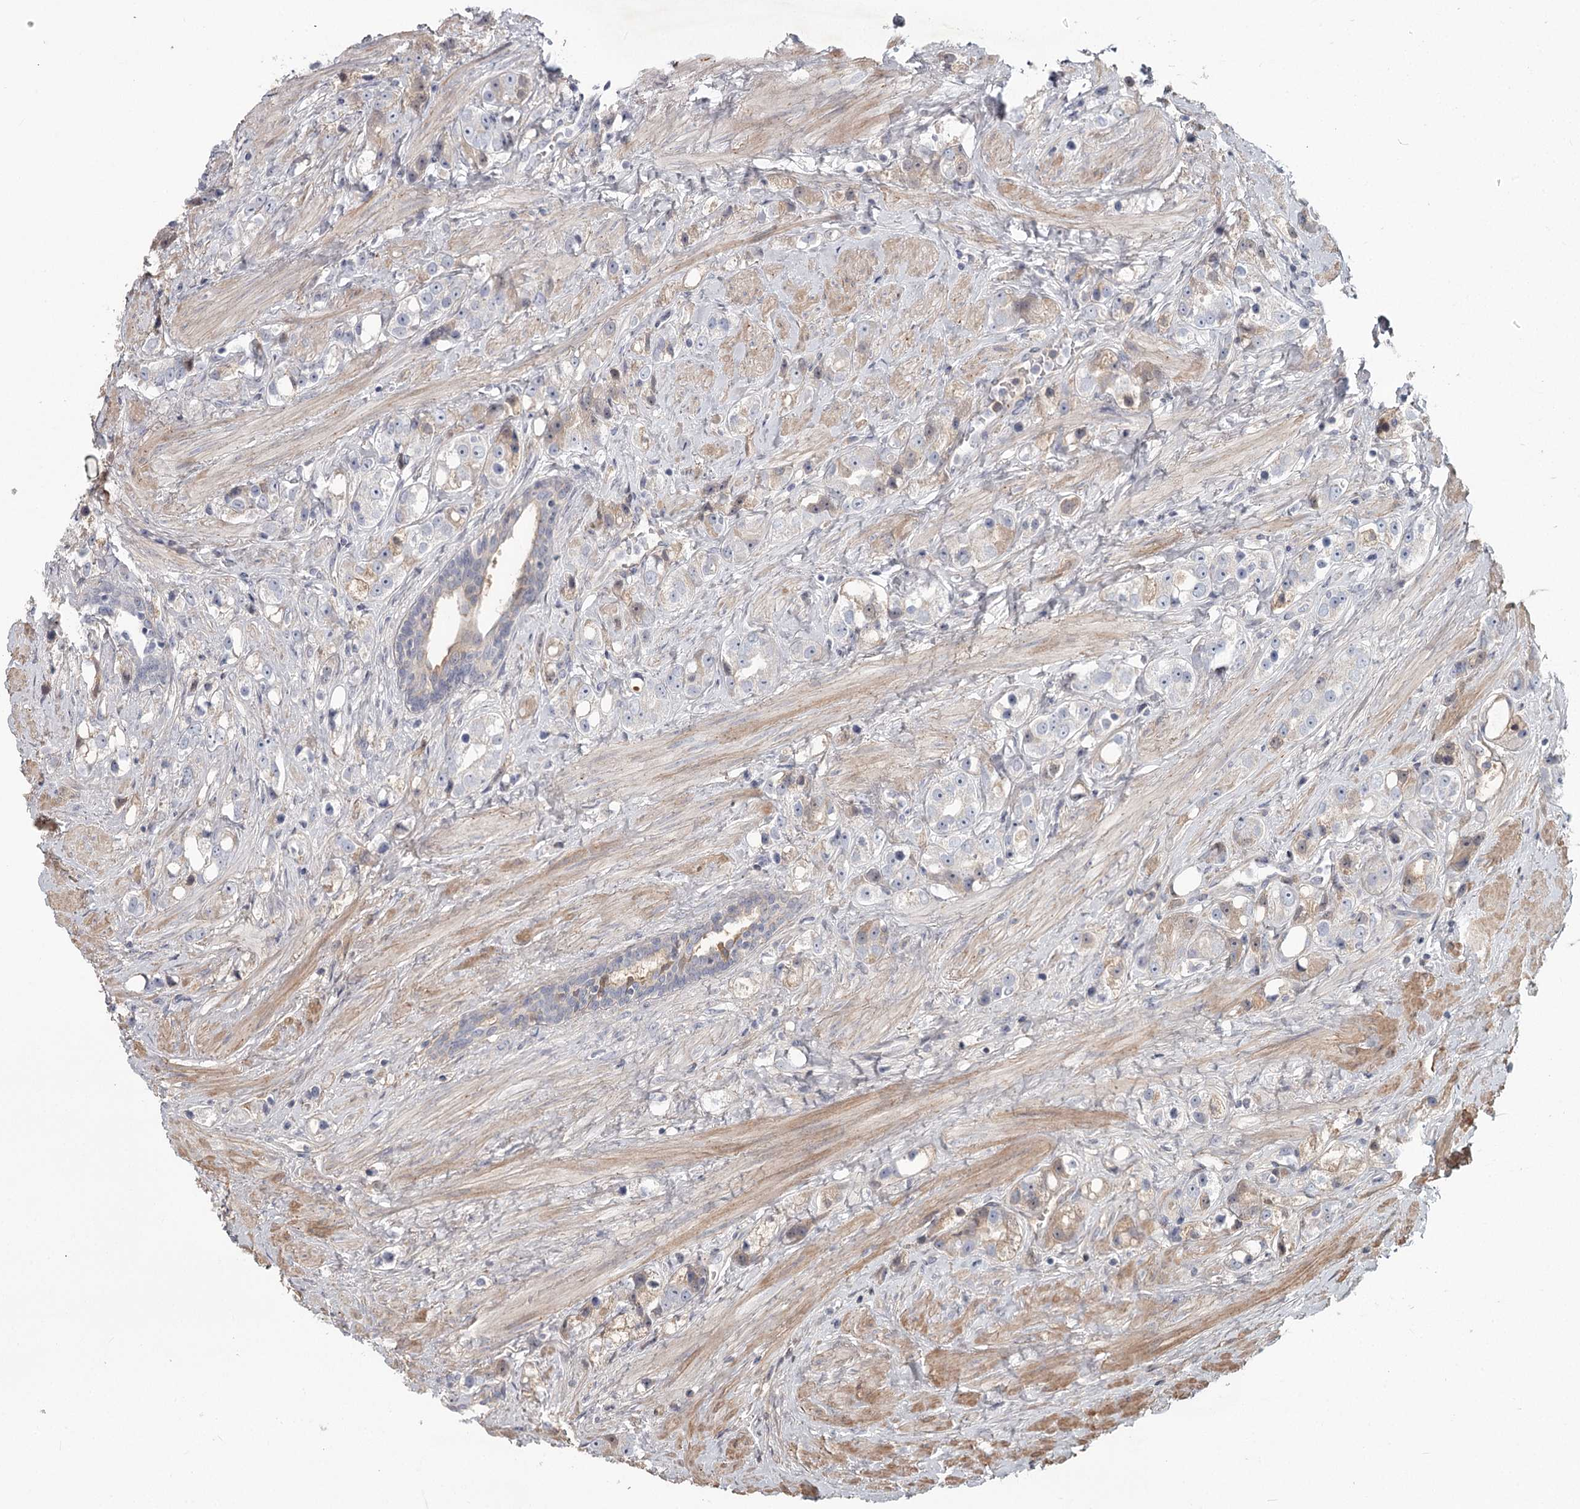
{"staining": {"intensity": "negative", "quantity": "none", "location": "none"}, "tissue": "prostate cancer", "cell_type": "Tumor cells", "image_type": "cancer", "snomed": [{"axis": "morphology", "description": "Adenocarcinoma, NOS"}, {"axis": "topography", "description": "Prostate"}], "caption": "Tumor cells are negative for protein expression in human adenocarcinoma (prostate).", "gene": "DHRS9", "patient": {"sex": "male", "age": 79}}